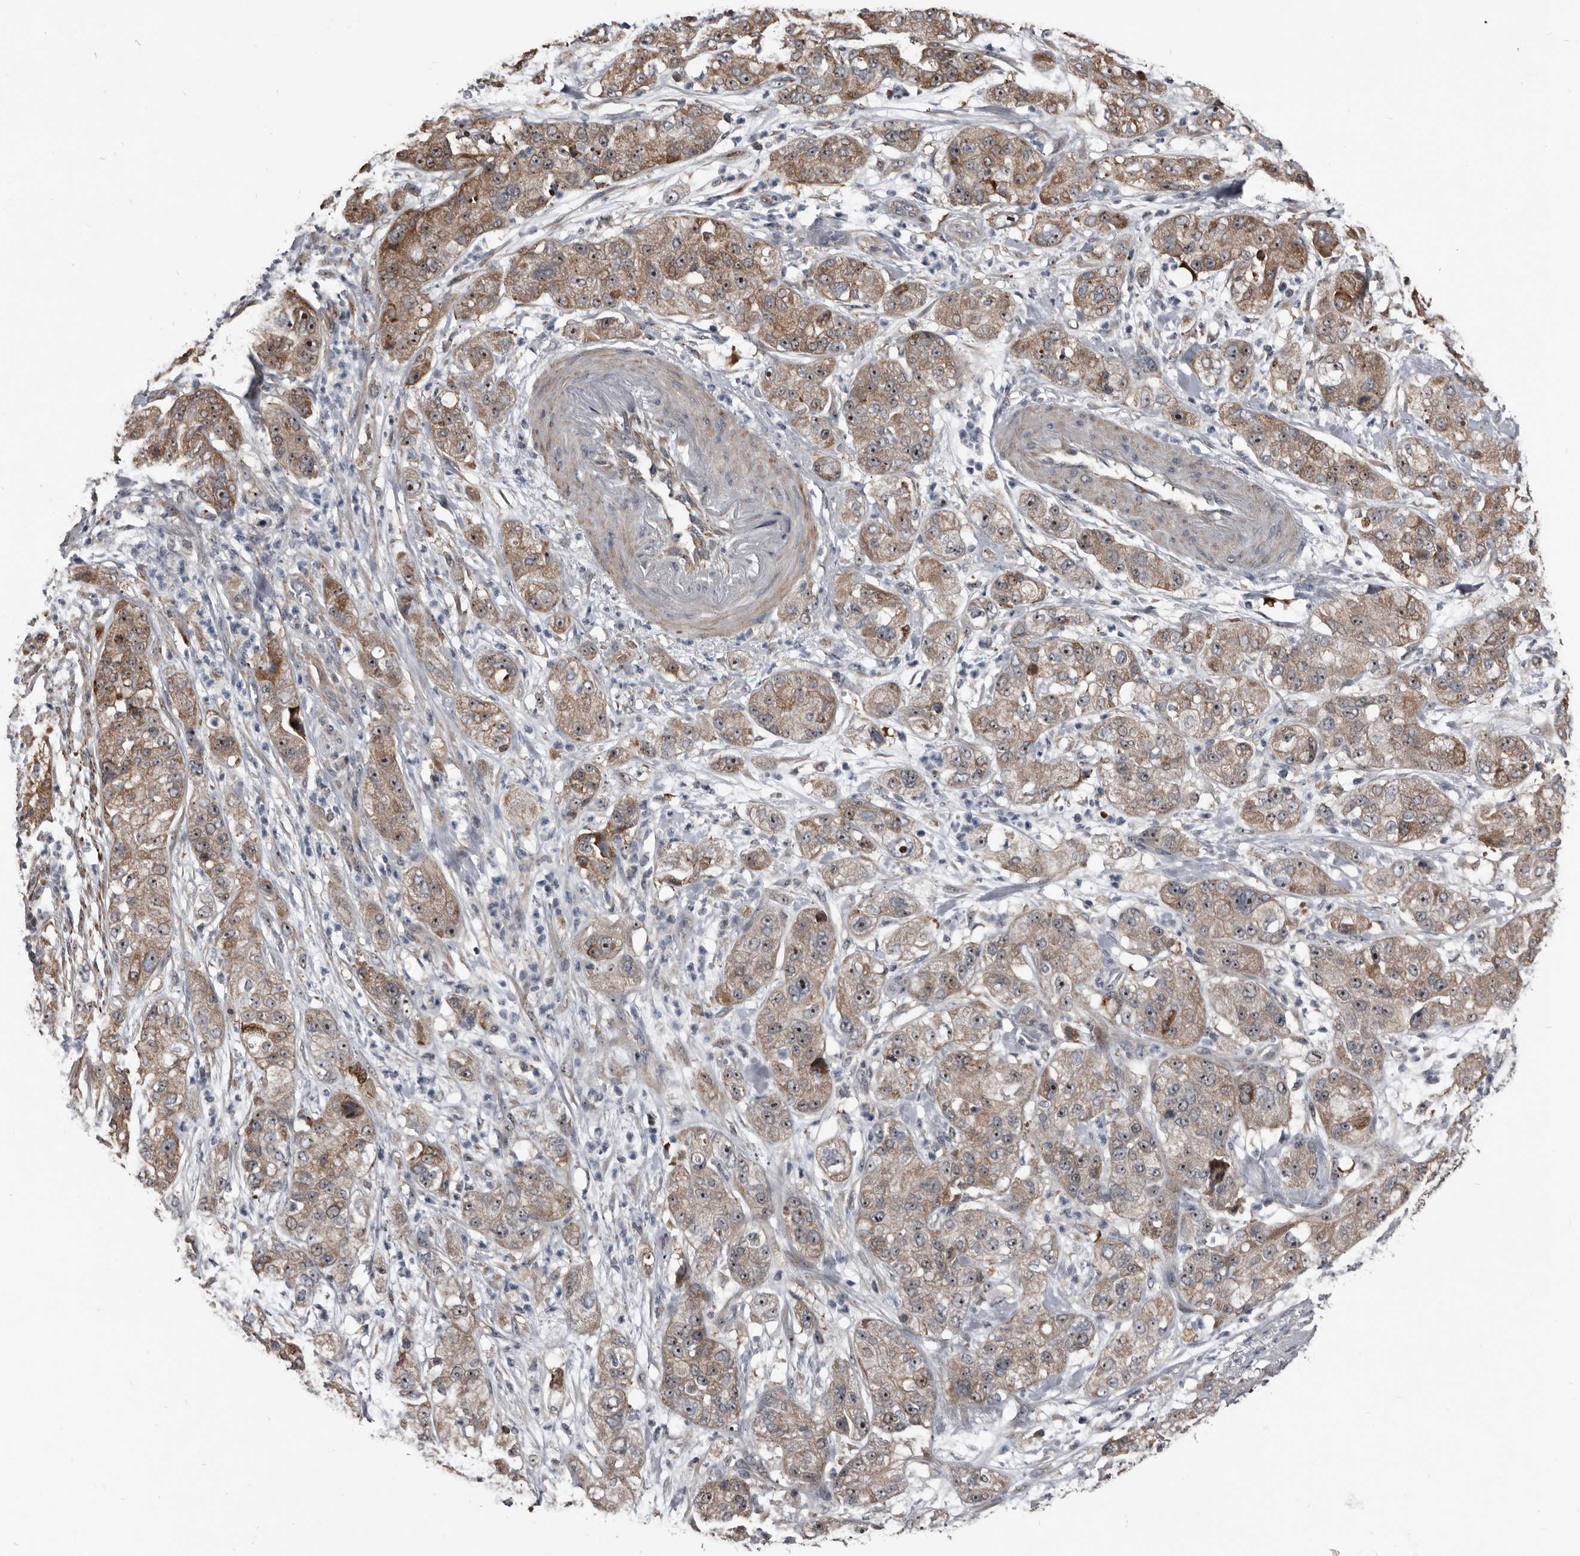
{"staining": {"intensity": "moderate", "quantity": ">75%", "location": "cytoplasmic/membranous,nuclear"}, "tissue": "pancreatic cancer", "cell_type": "Tumor cells", "image_type": "cancer", "snomed": [{"axis": "morphology", "description": "Adenocarcinoma, NOS"}, {"axis": "topography", "description": "Pancreas"}], "caption": "Immunohistochemical staining of pancreatic adenocarcinoma exhibits moderate cytoplasmic/membranous and nuclear protein positivity in about >75% of tumor cells.", "gene": "DHPS", "patient": {"sex": "female", "age": 78}}